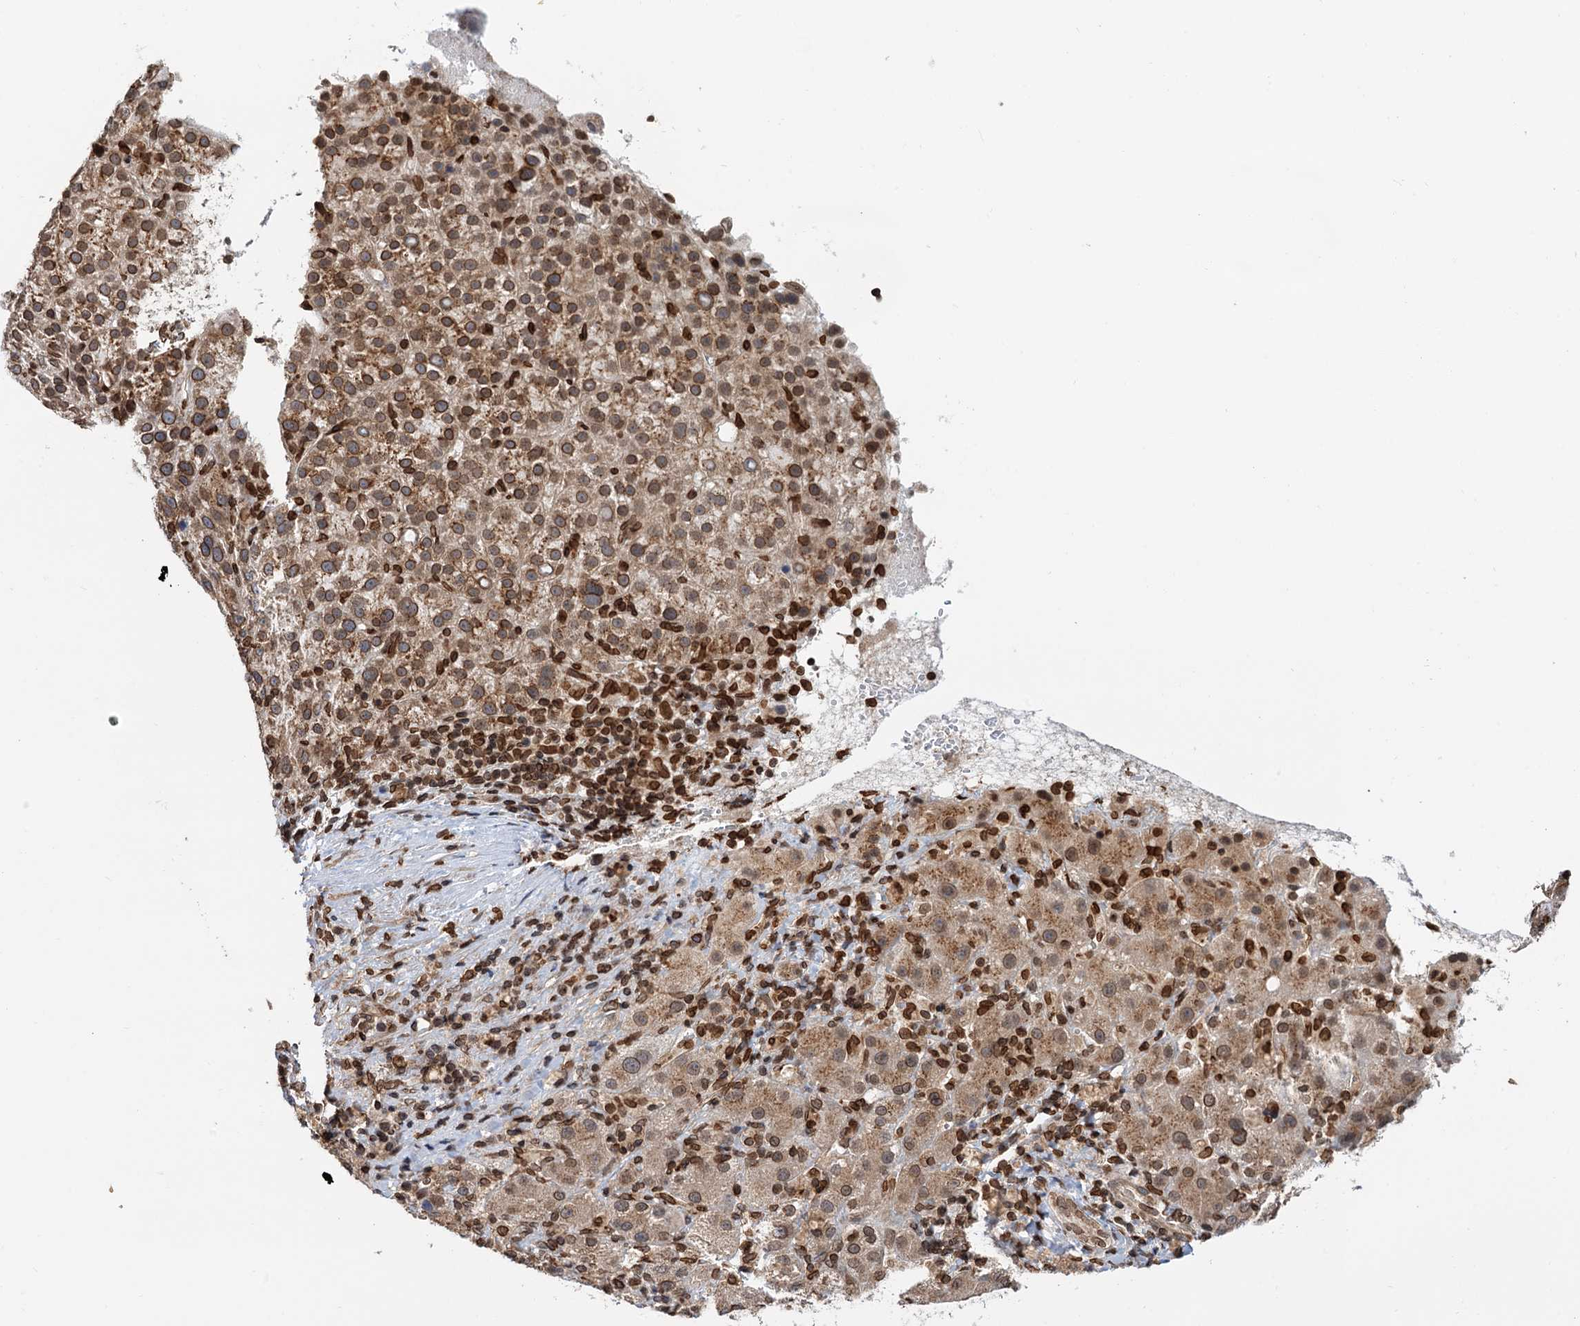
{"staining": {"intensity": "strong", "quantity": ">75%", "location": "cytoplasmic/membranous,nuclear"}, "tissue": "liver cancer", "cell_type": "Tumor cells", "image_type": "cancer", "snomed": [{"axis": "morphology", "description": "Carcinoma, Hepatocellular, NOS"}, {"axis": "topography", "description": "Liver"}], "caption": "Liver cancer stained with a brown dye demonstrates strong cytoplasmic/membranous and nuclear positive staining in approximately >75% of tumor cells.", "gene": "ZC3H13", "patient": {"sex": "female", "age": 58}}